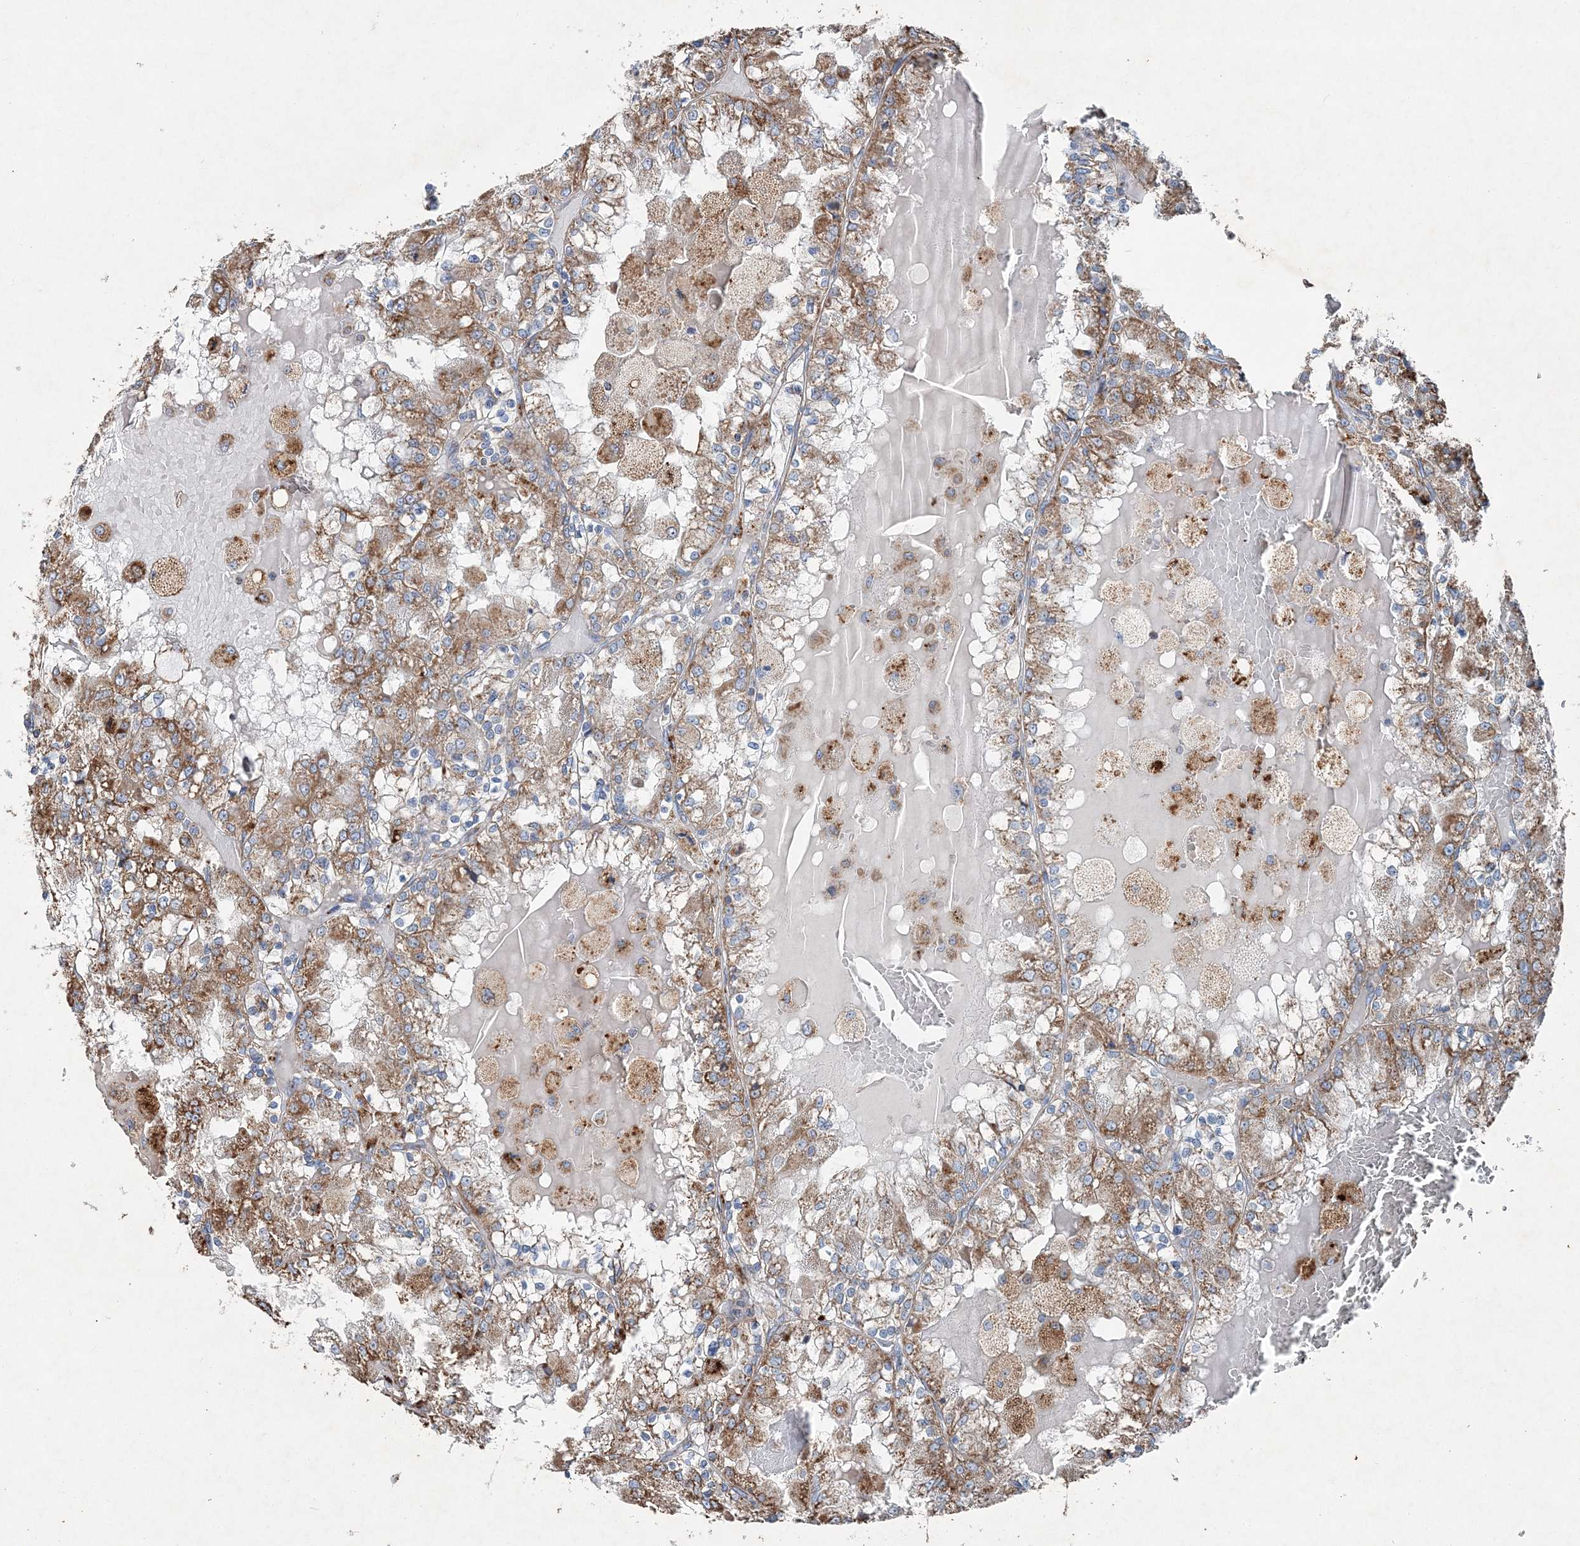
{"staining": {"intensity": "moderate", "quantity": ">75%", "location": "cytoplasmic/membranous"}, "tissue": "renal cancer", "cell_type": "Tumor cells", "image_type": "cancer", "snomed": [{"axis": "morphology", "description": "Adenocarcinoma, NOS"}, {"axis": "topography", "description": "Kidney"}], "caption": "This micrograph demonstrates IHC staining of adenocarcinoma (renal), with medium moderate cytoplasmic/membranous staining in about >75% of tumor cells.", "gene": "SPAG16", "patient": {"sex": "female", "age": 56}}